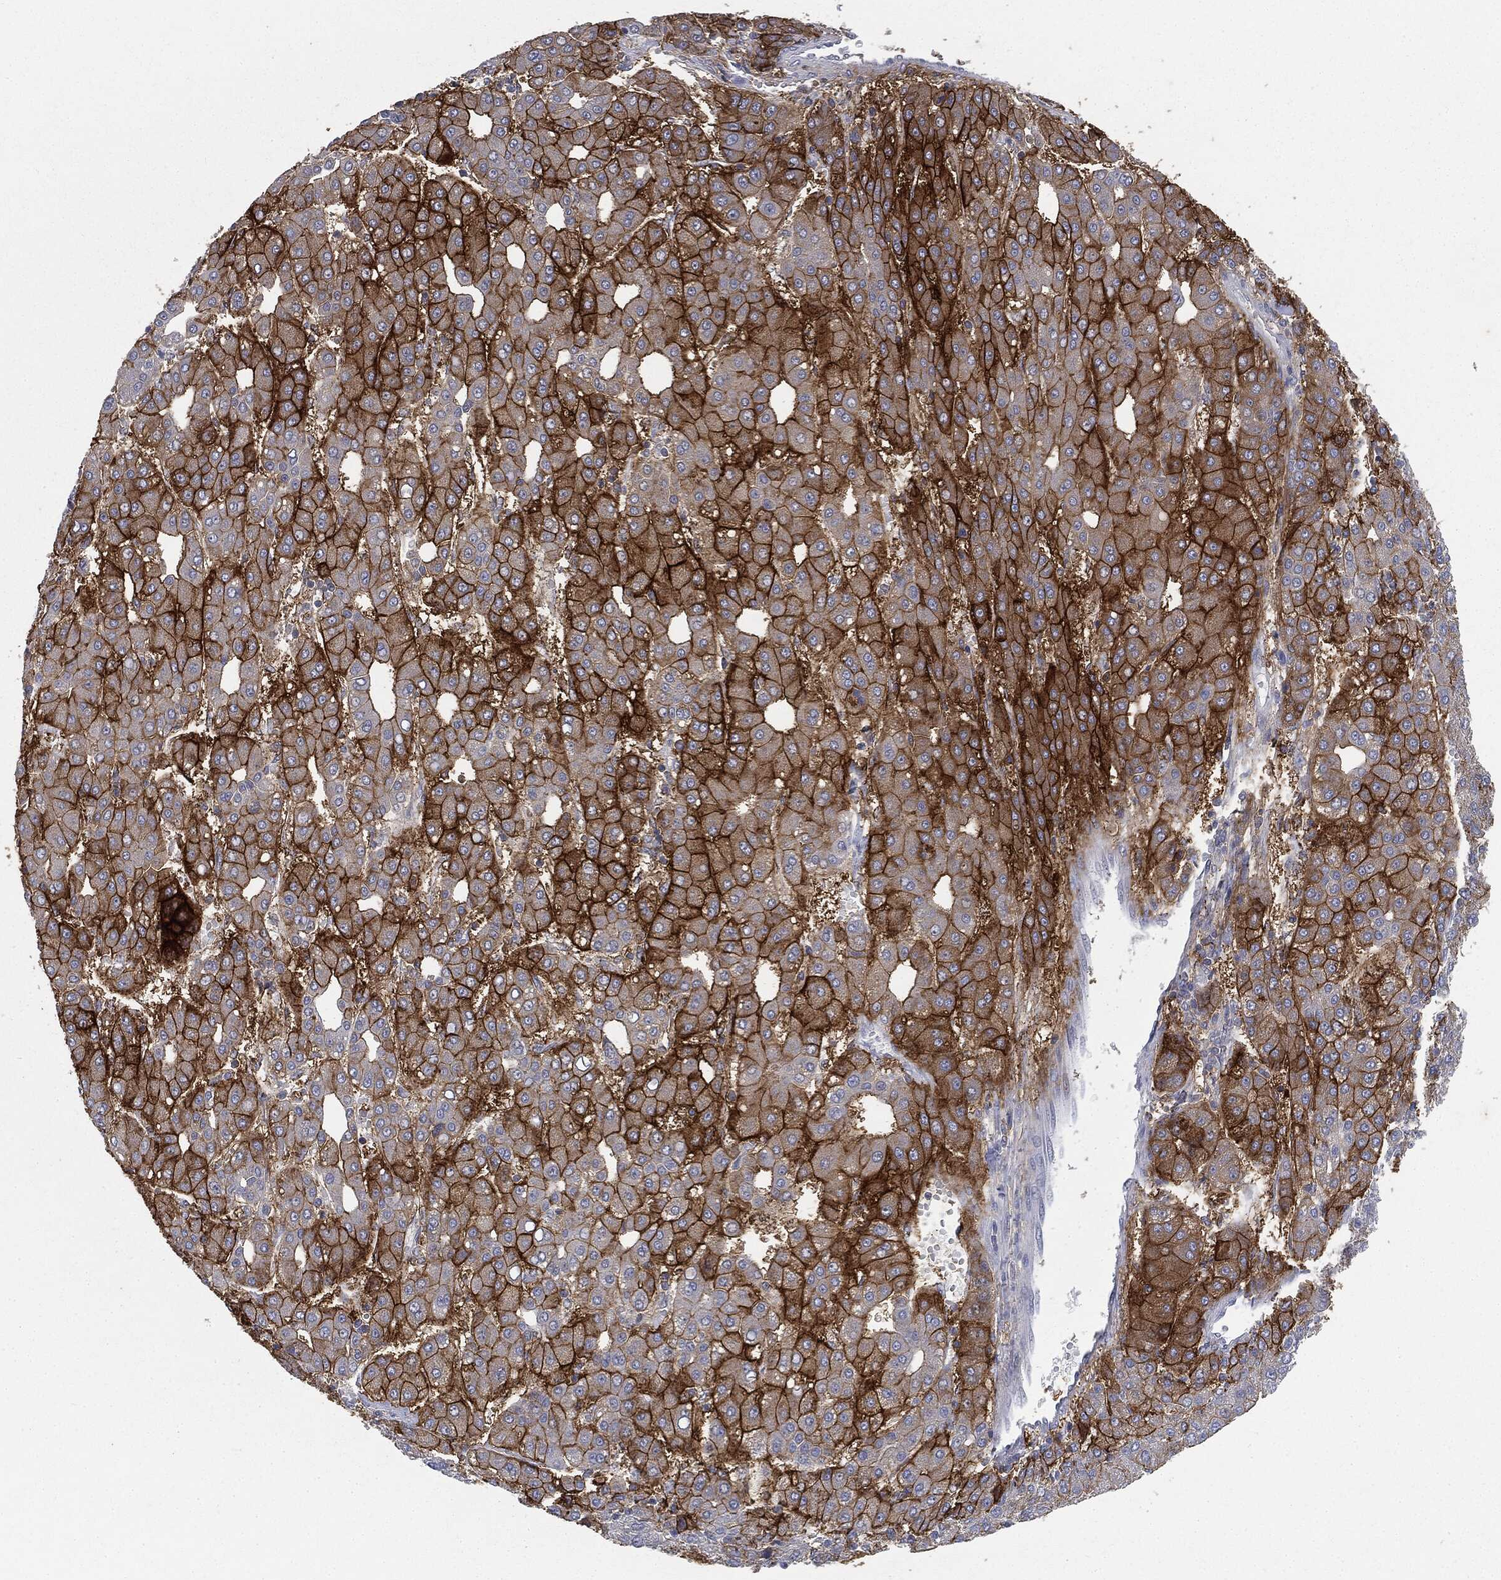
{"staining": {"intensity": "strong", "quantity": ">75%", "location": "cytoplasmic/membranous"}, "tissue": "liver cancer", "cell_type": "Tumor cells", "image_type": "cancer", "snomed": [{"axis": "morphology", "description": "Carcinoma, Hepatocellular, NOS"}, {"axis": "topography", "description": "Liver"}], "caption": "A micrograph showing strong cytoplasmic/membranous expression in approximately >75% of tumor cells in hepatocellular carcinoma (liver), as visualized by brown immunohistochemical staining.", "gene": "SLC2A2", "patient": {"sex": "male", "age": 65}}